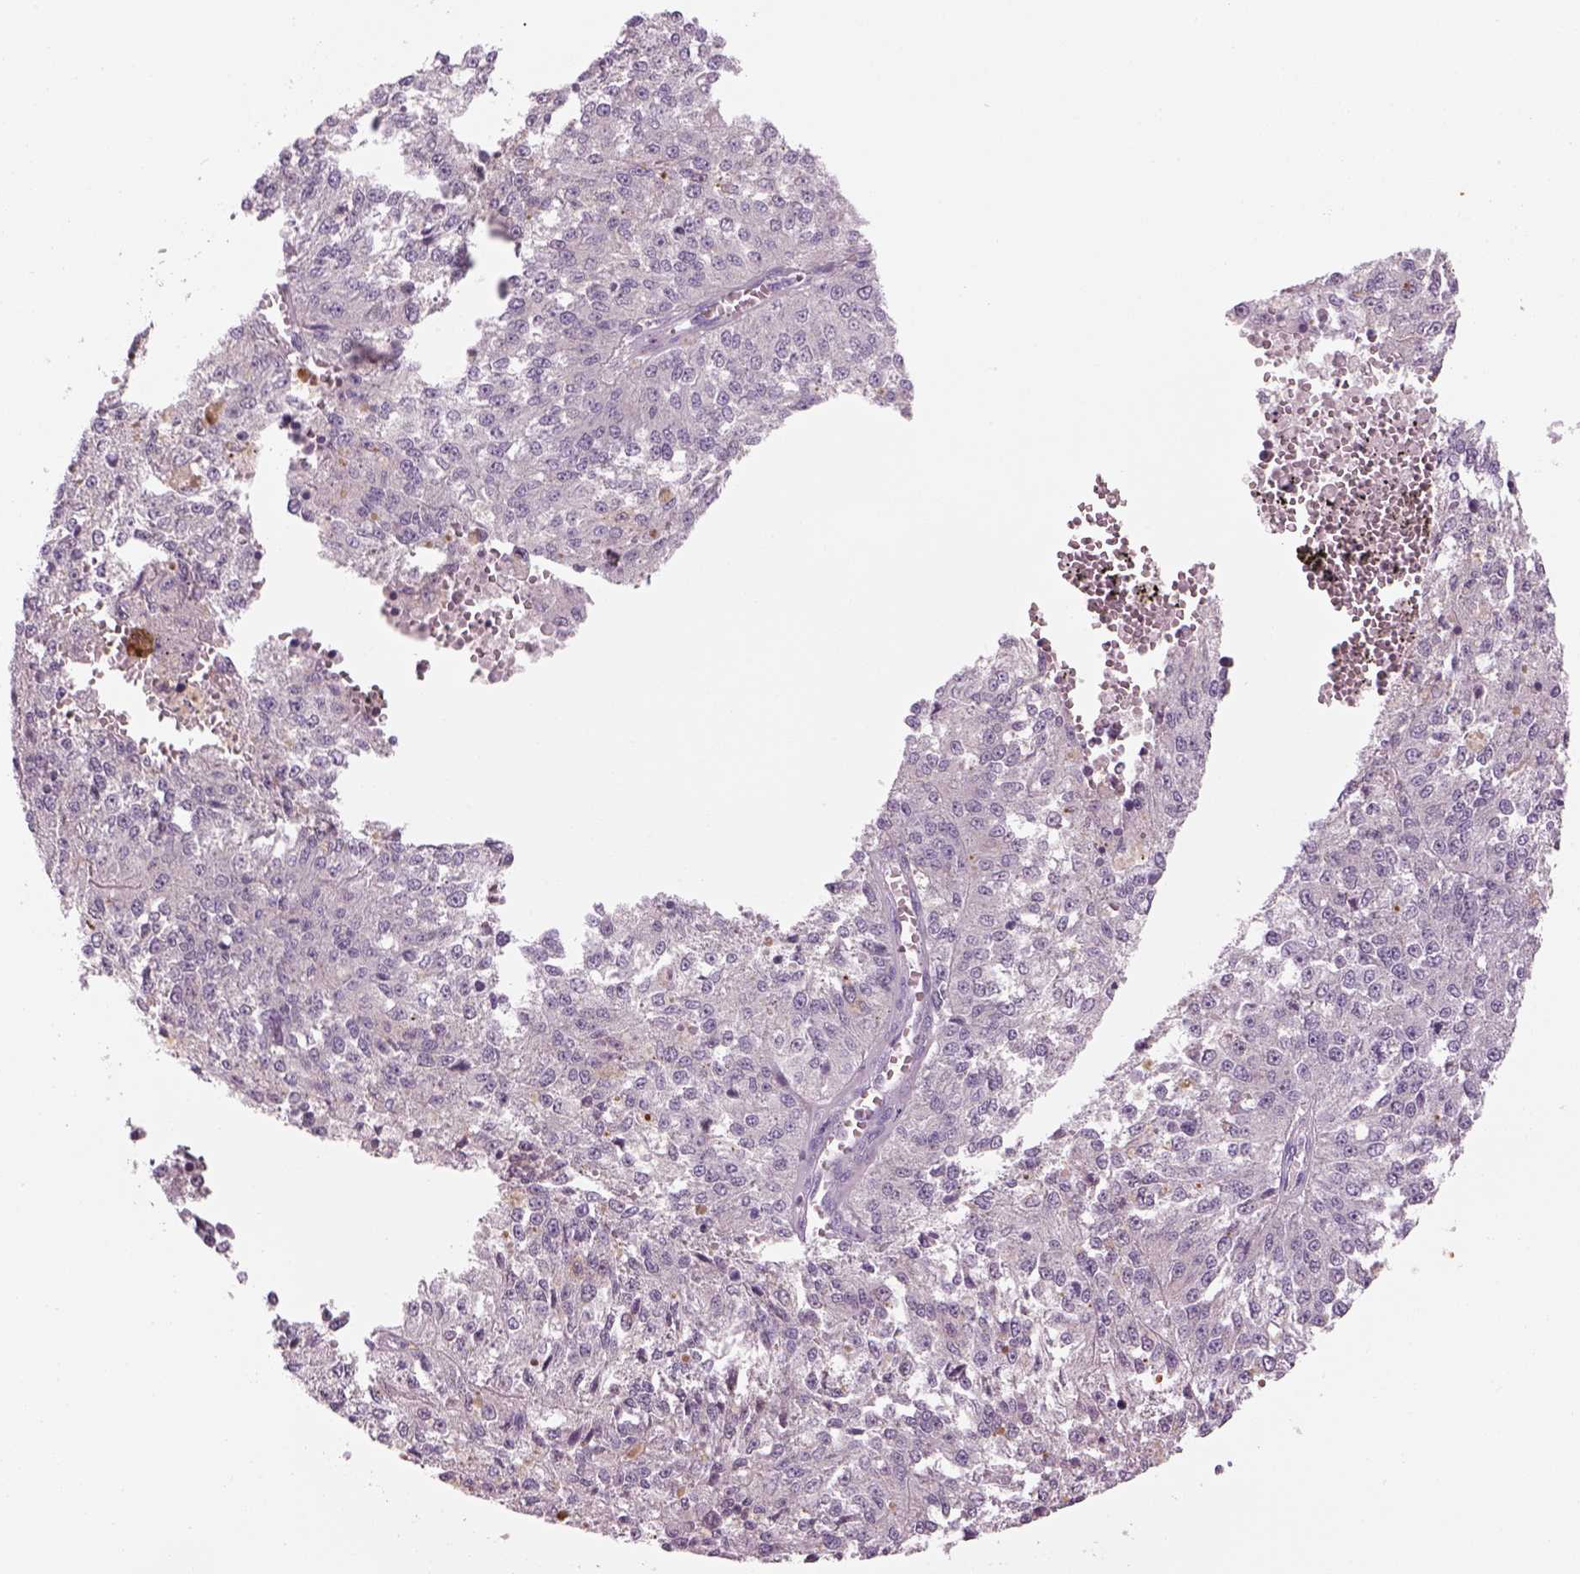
{"staining": {"intensity": "negative", "quantity": "none", "location": "none"}, "tissue": "melanoma", "cell_type": "Tumor cells", "image_type": "cancer", "snomed": [{"axis": "morphology", "description": "Malignant melanoma, Metastatic site"}, {"axis": "topography", "description": "Lymph node"}], "caption": "Protein analysis of malignant melanoma (metastatic site) demonstrates no significant expression in tumor cells. Nuclei are stained in blue.", "gene": "MDH1B", "patient": {"sex": "female", "age": 64}}